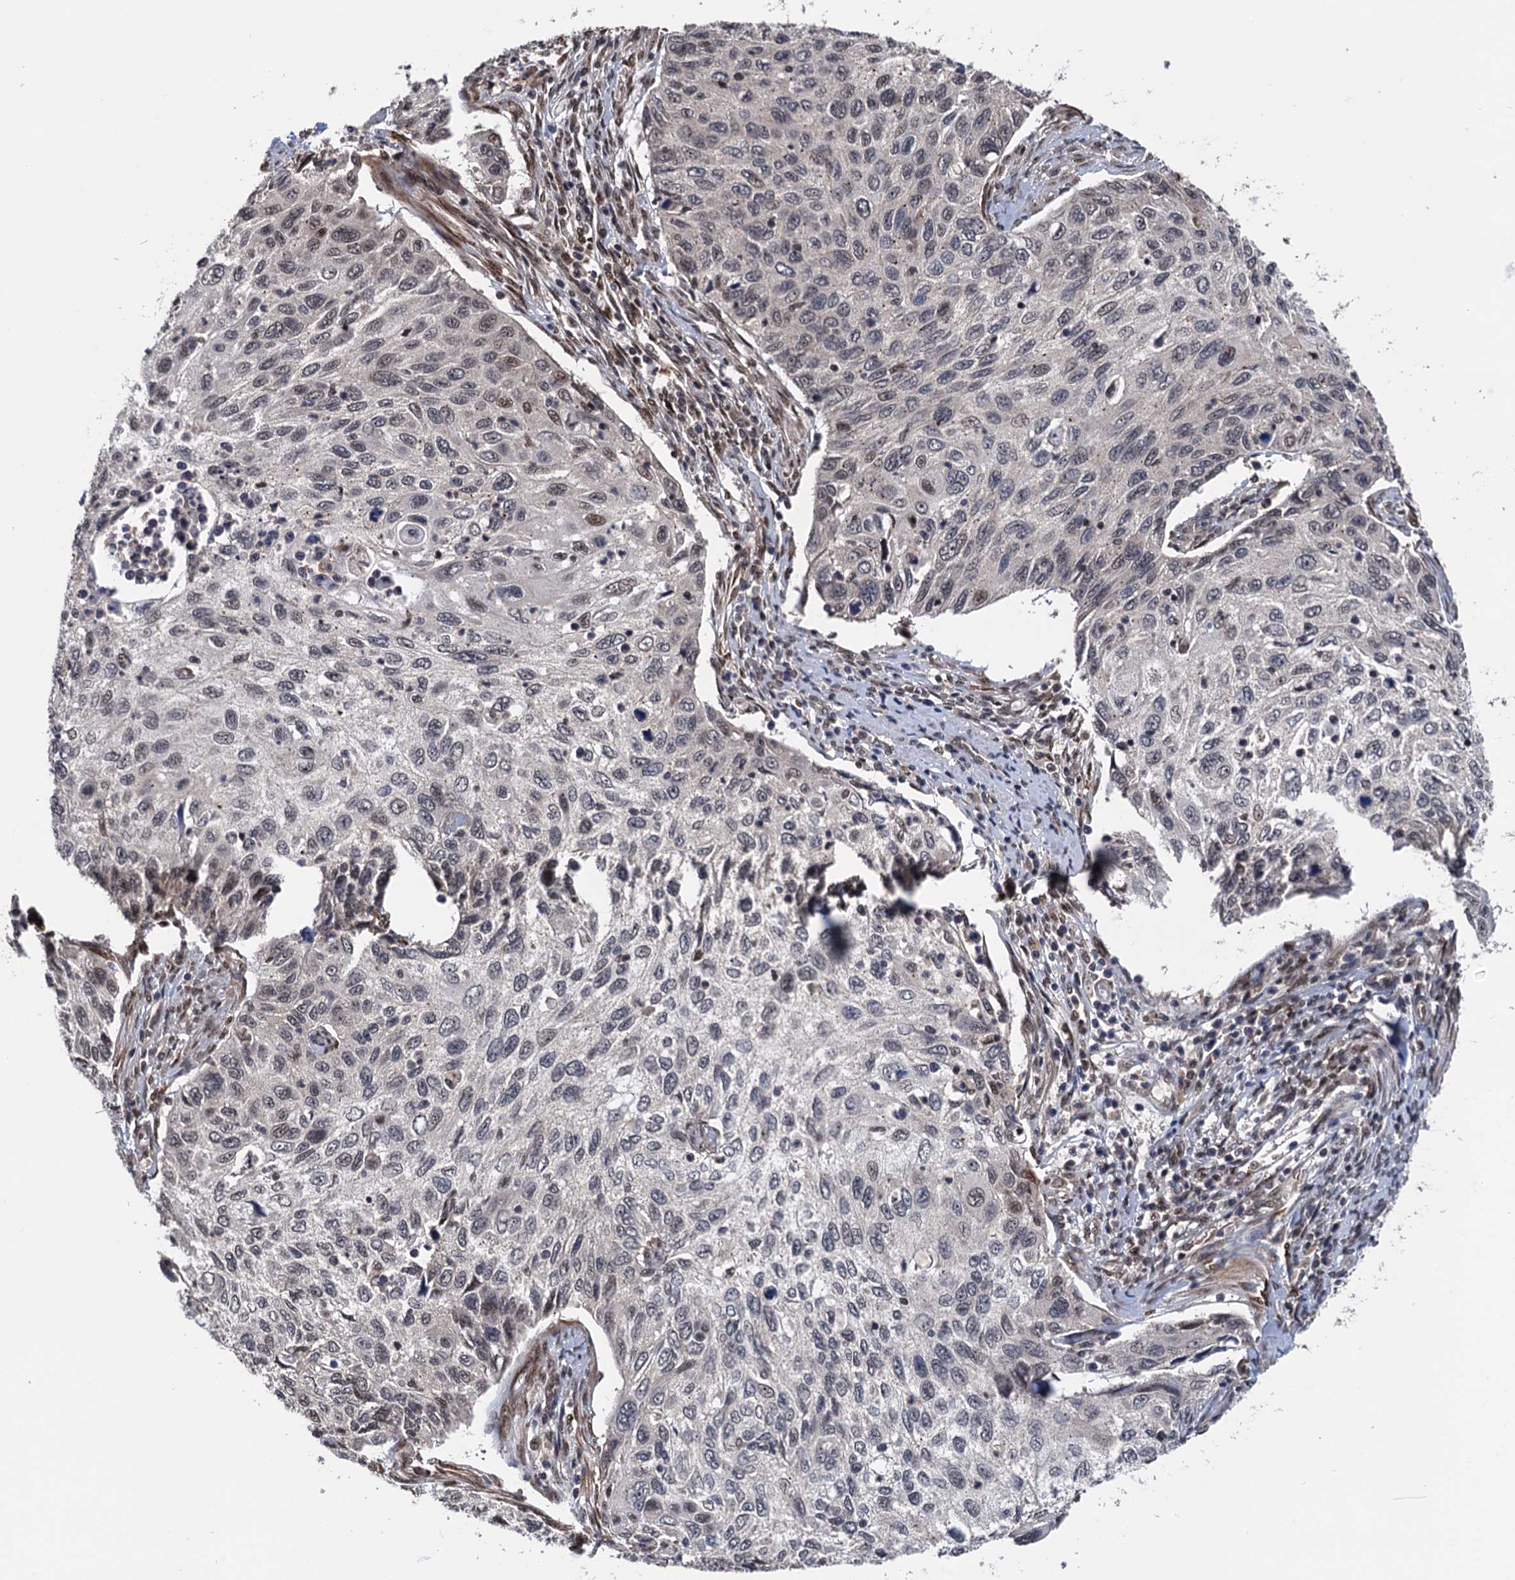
{"staining": {"intensity": "negative", "quantity": "none", "location": "none"}, "tissue": "cervical cancer", "cell_type": "Tumor cells", "image_type": "cancer", "snomed": [{"axis": "morphology", "description": "Squamous cell carcinoma, NOS"}, {"axis": "topography", "description": "Cervix"}], "caption": "IHC of human cervical cancer reveals no expression in tumor cells.", "gene": "RASSF4", "patient": {"sex": "female", "age": 70}}